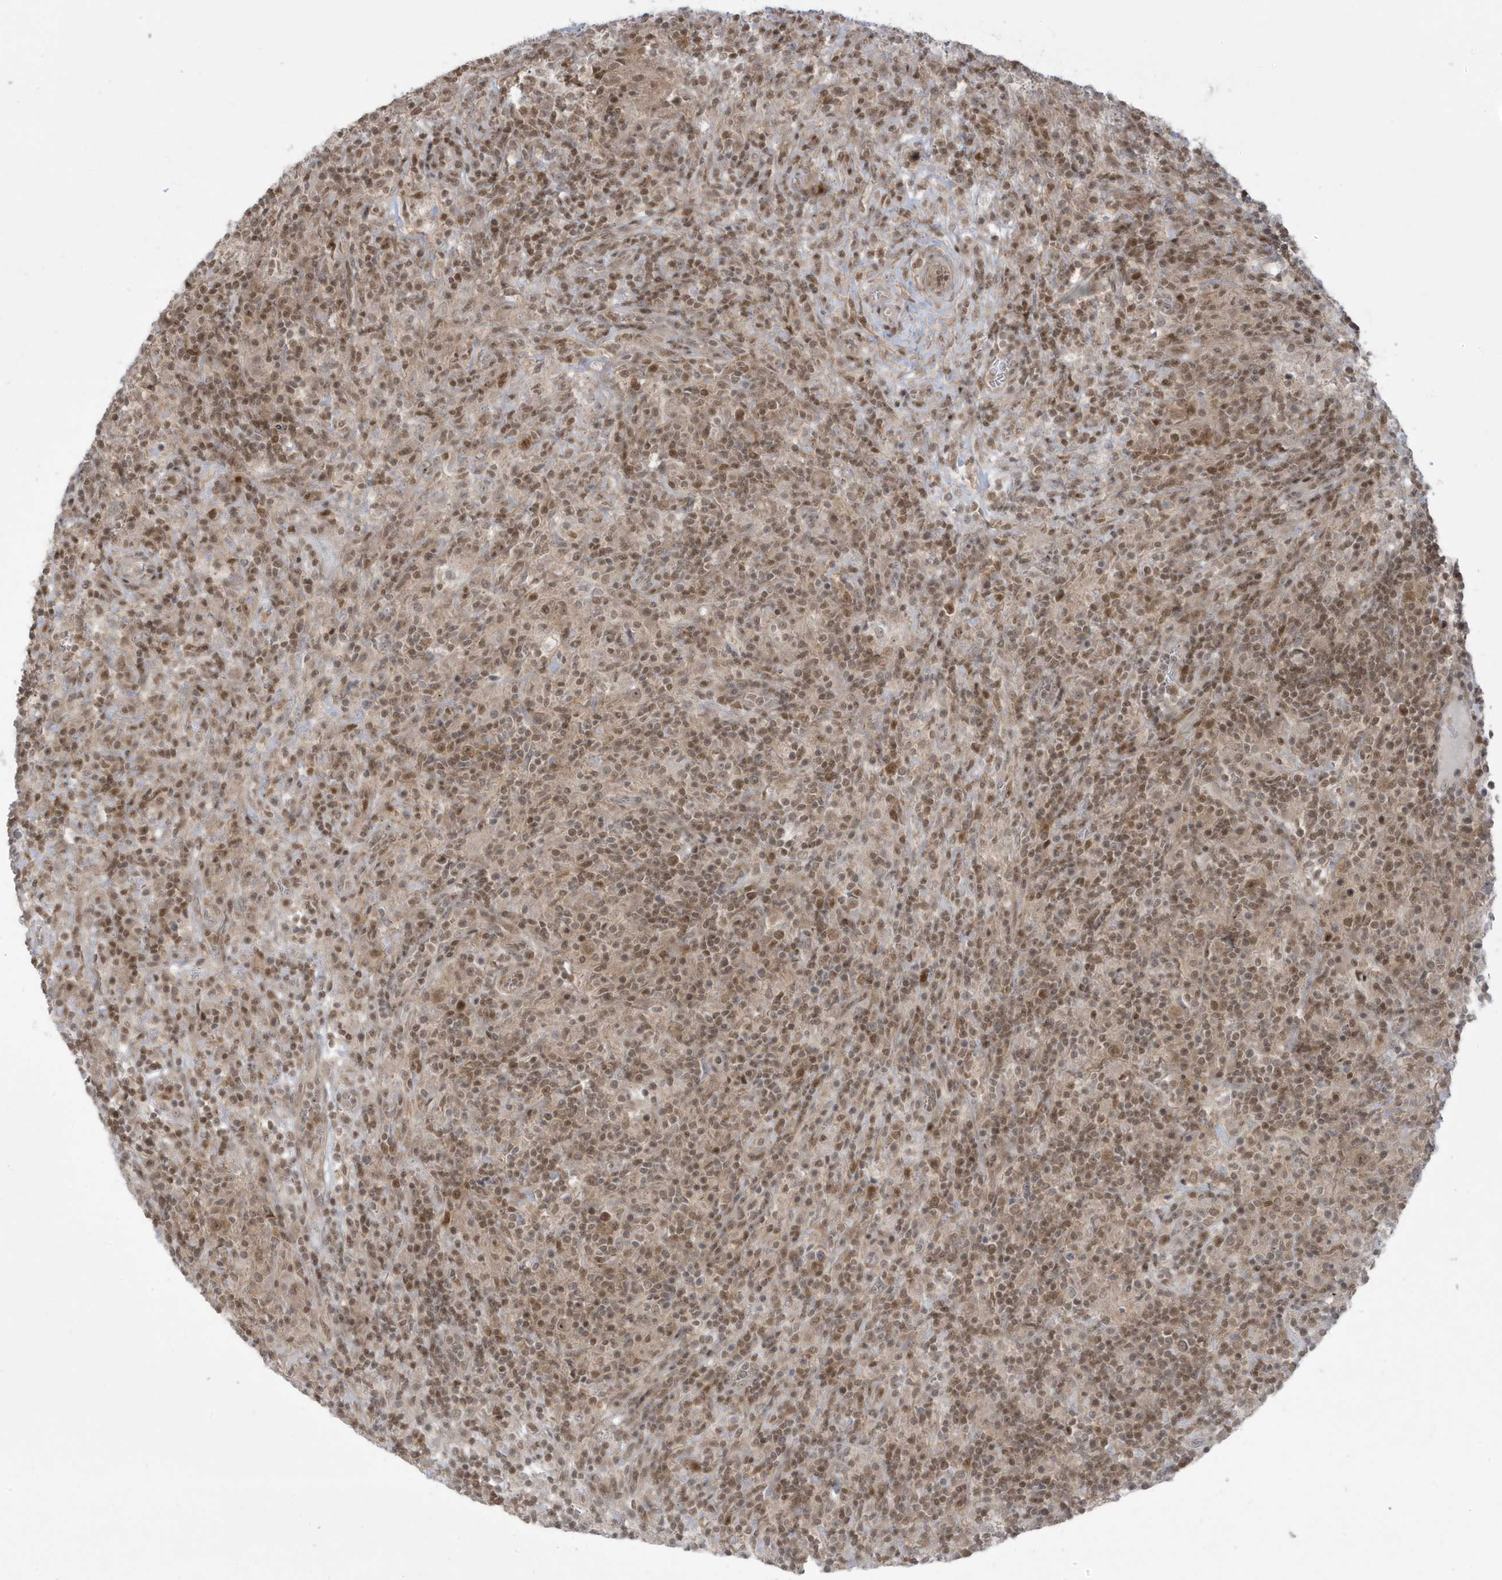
{"staining": {"intensity": "moderate", "quantity": ">75%", "location": "cytoplasmic/membranous,nuclear"}, "tissue": "lymphoma", "cell_type": "Tumor cells", "image_type": "cancer", "snomed": [{"axis": "morphology", "description": "Hodgkin's disease, NOS"}, {"axis": "topography", "description": "Lymph node"}], "caption": "Immunohistochemical staining of human Hodgkin's disease reveals medium levels of moderate cytoplasmic/membranous and nuclear protein expression in about >75% of tumor cells. (Stains: DAB in brown, nuclei in blue, Microscopy: brightfield microscopy at high magnification).", "gene": "C1orf52", "patient": {"sex": "male", "age": 70}}